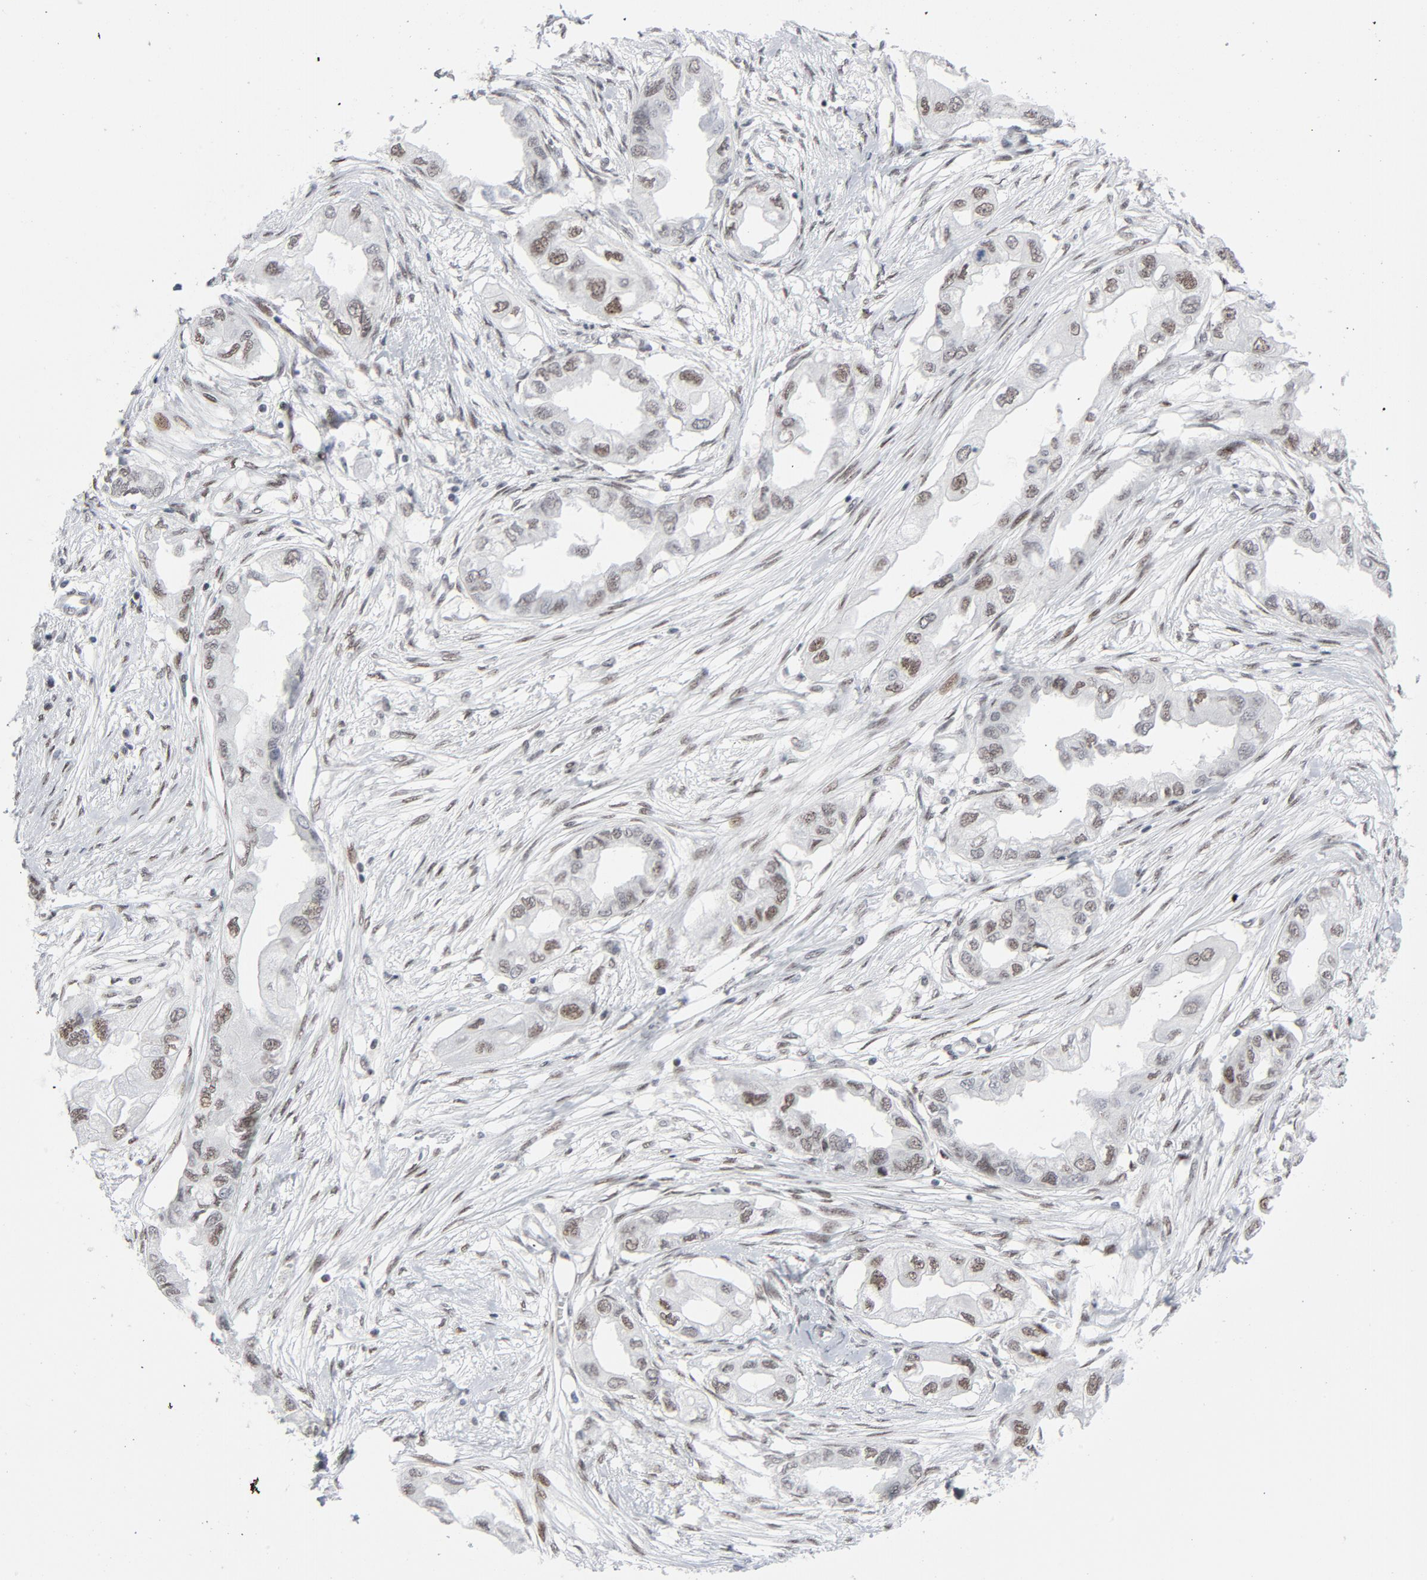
{"staining": {"intensity": "moderate", "quantity": ">75%", "location": "nuclear"}, "tissue": "endometrial cancer", "cell_type": "Tumor cells", "image_type": "cancer", "snomed": [{"axis": "morphology", "description": "Adenocarcinoma, NOS"}, {"axis": "topography", "description": "Endometrium"}], "caption": "A medium amount of moderate nuclear staining is appreciated in about >75% of tumor cells in endometrial adenocarcinoma tissue.", "gene": "HSF1", "patient": {"sex": "female", "age": 67}}